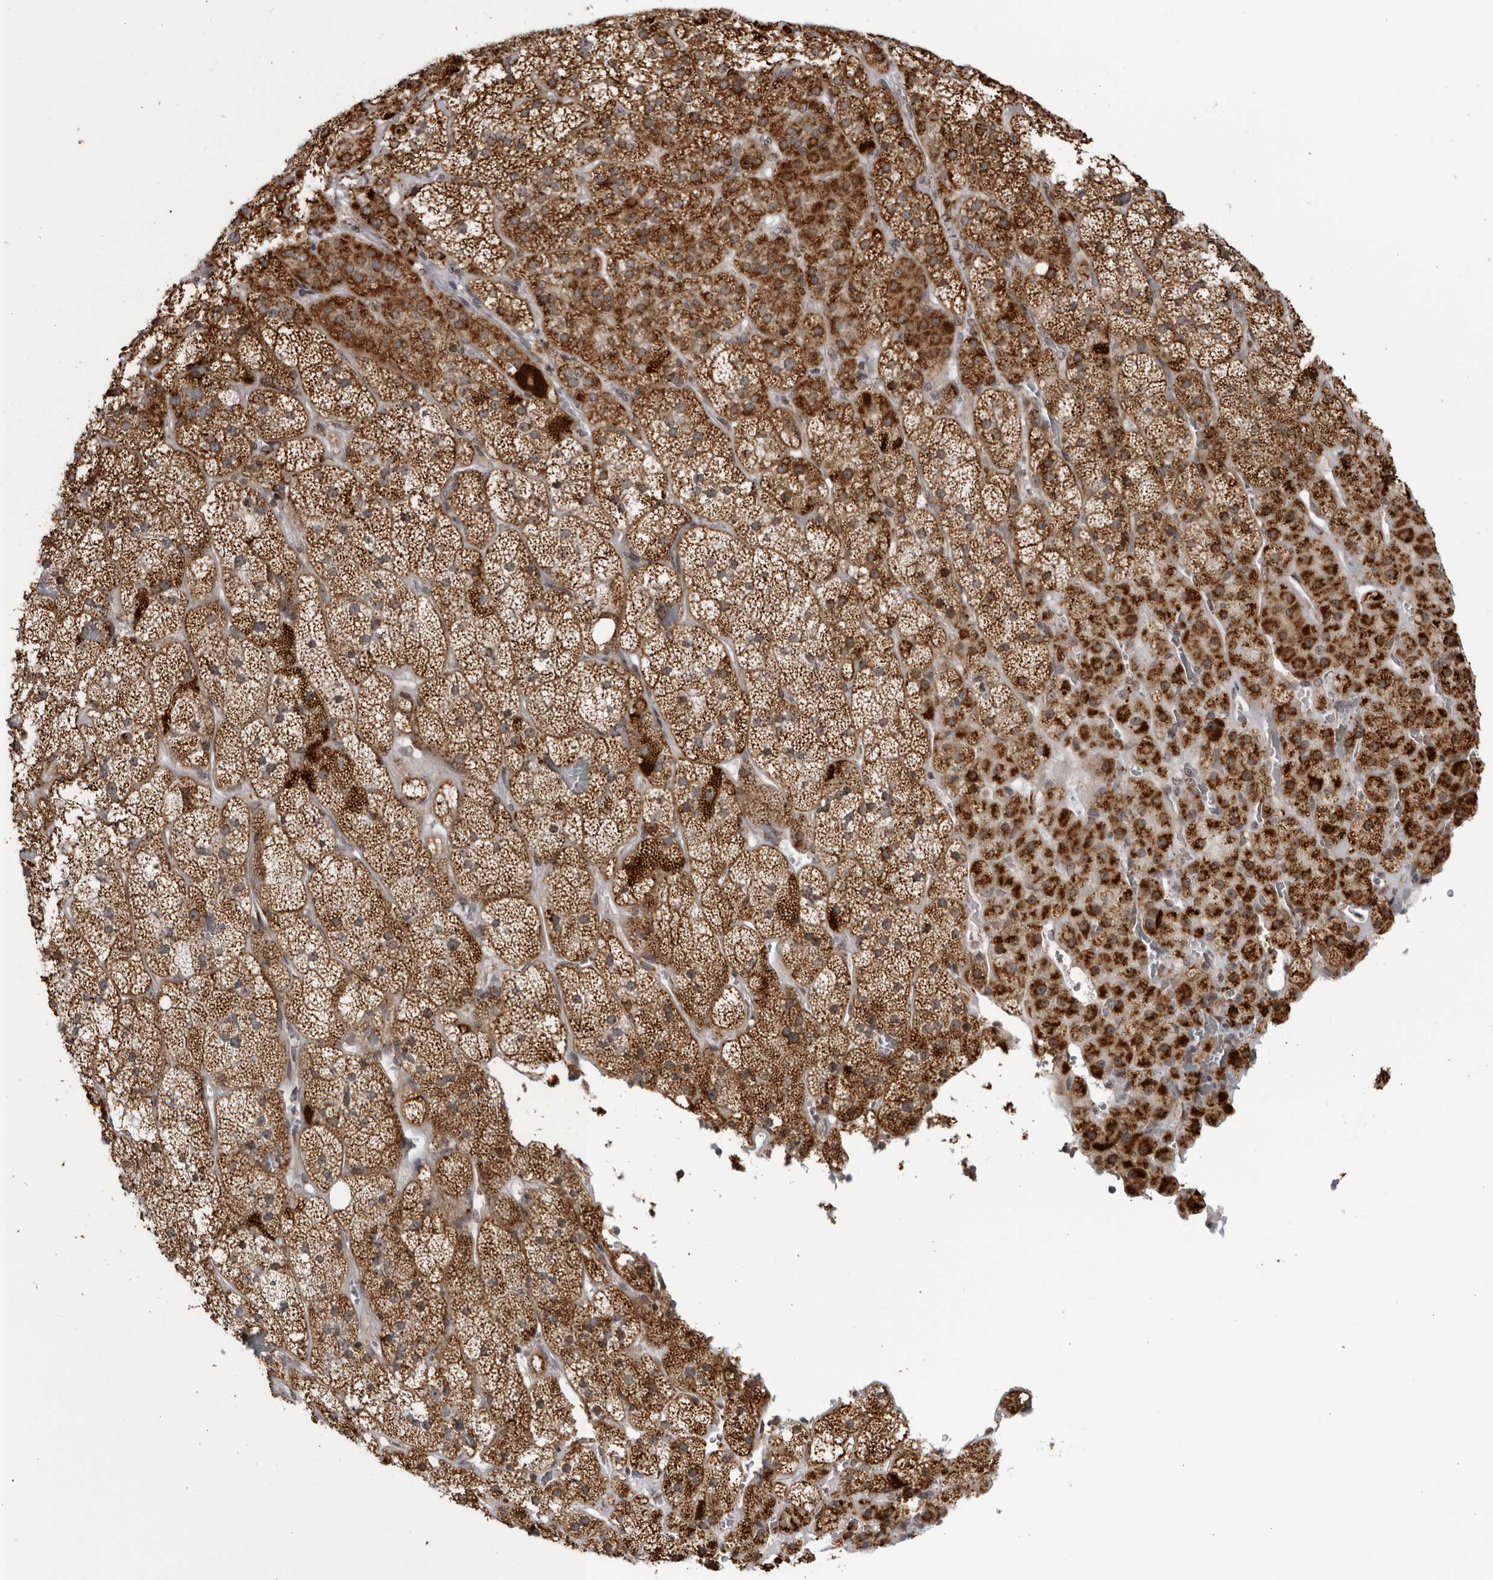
{"staining": {"intensity": "strong", "quantity": ">75%", "location": "cytoplasmic/membranous"}, "tissue": "adrenal gland", "cell_type": "Glandular cells", "image_type": "normal", "snomed": [{"axis": "morphology", "description": "Normal tissue, NOS"}, {"axis": "topography", "description": "Adrenal gland"}], "caption": "A micrograph of adrenal gland stained for a protein reveals strong cytoplasmic/membranous brown staining in glandular cells.", "gene": "RBM34", "patient": {"sex": "male", "age": 57}}